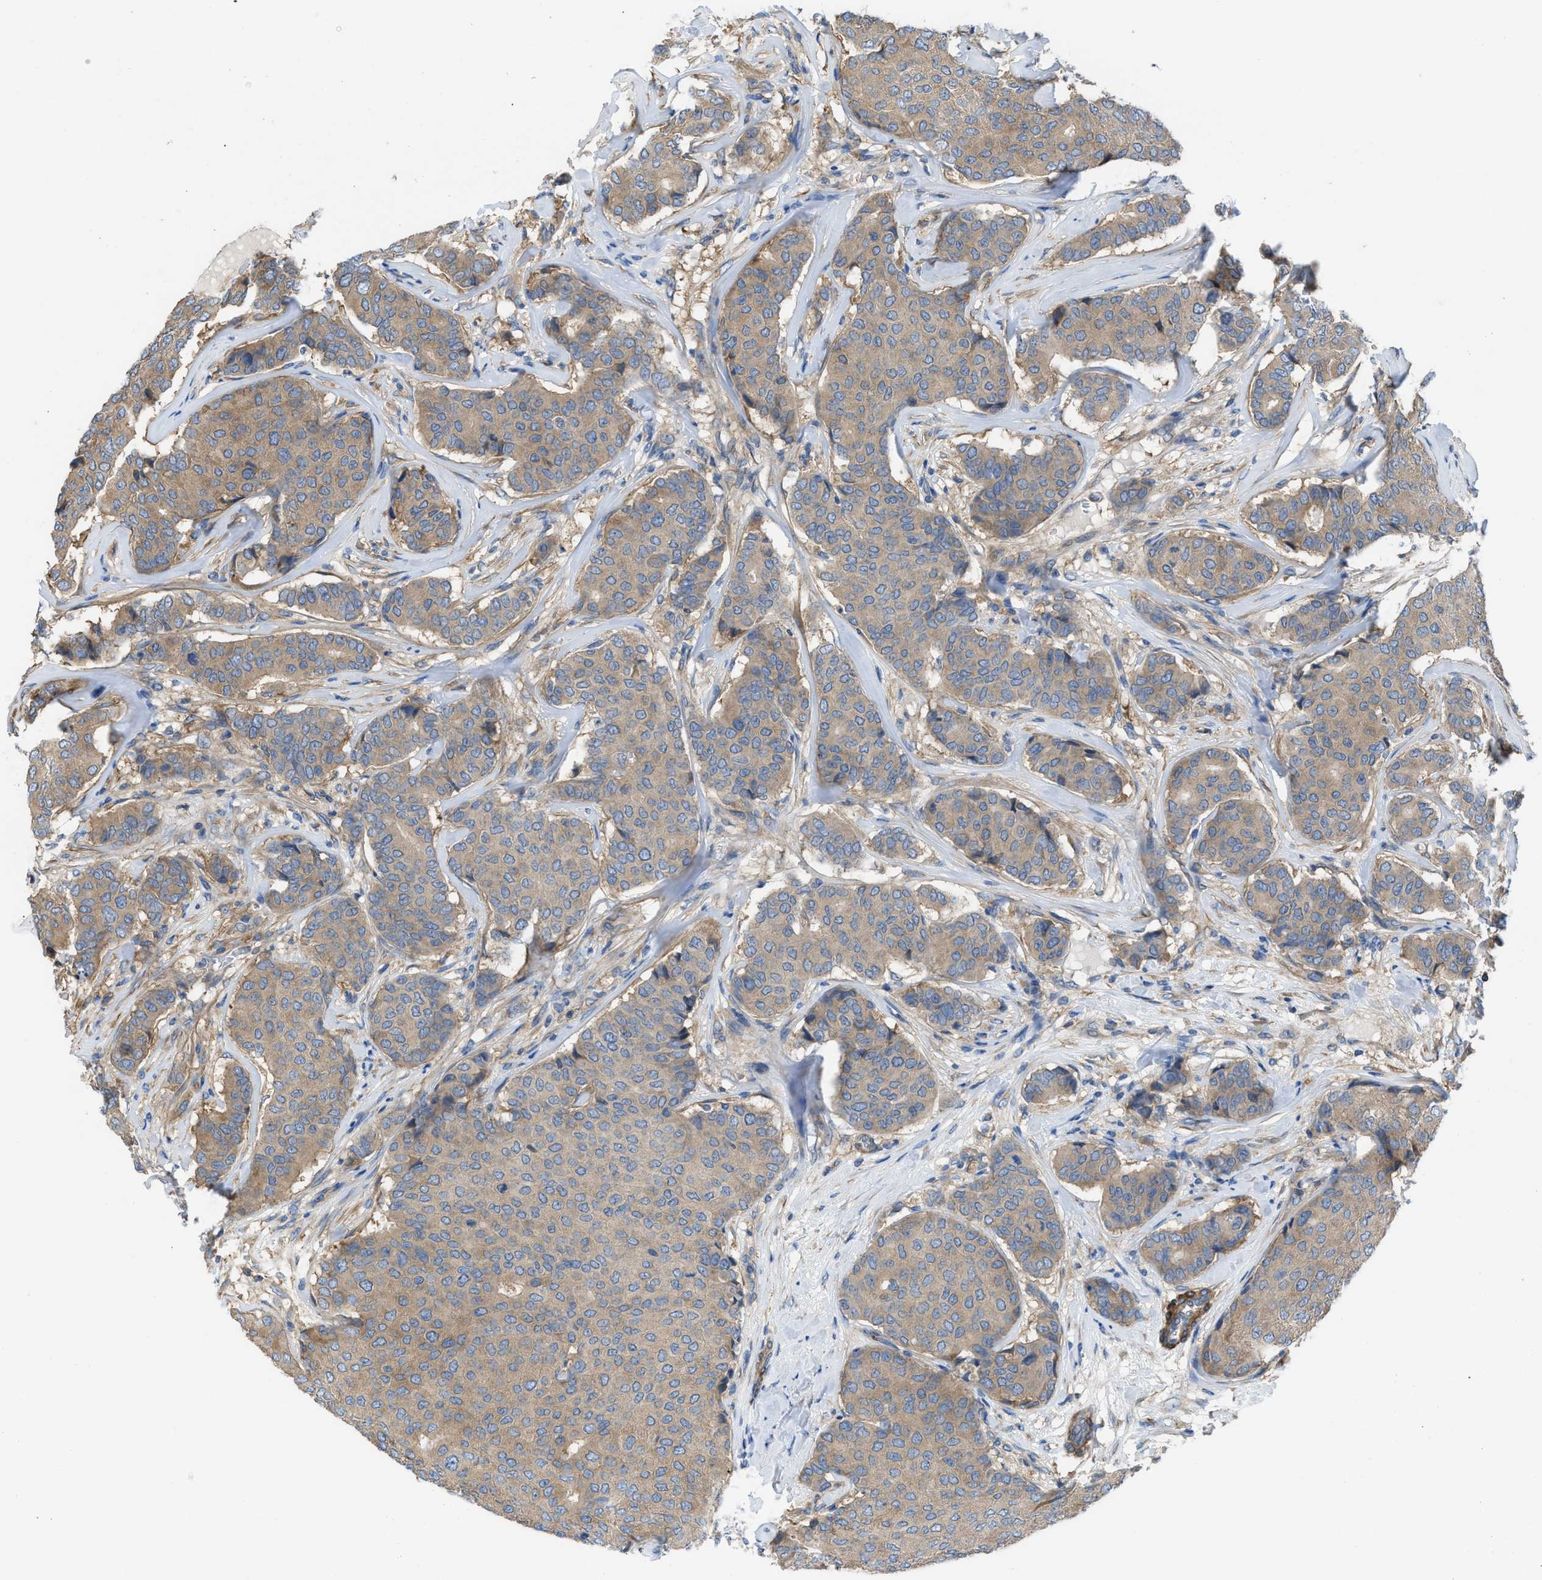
{"staining": {"intensity": "moderate", "quantity": ">75%", "location": "cytoplasmic/membranous"}, "tissue": "breast cancer", "cell_type": "Tumor cells", "image_type": "cancer", "snomed": [{"axis": "morphology", "description": "Duct carcinoma"}, {"axis": "topography", "description": "Breast"}], "caption": "Human intraductal carcinoma (breast) stained for a protein (brown) shows moderate cytoplasmic/membranous positive positivity in about >75% of tumor cells.", "gene": "CHKB", "patient": {"sex": "female", "age": 75}}